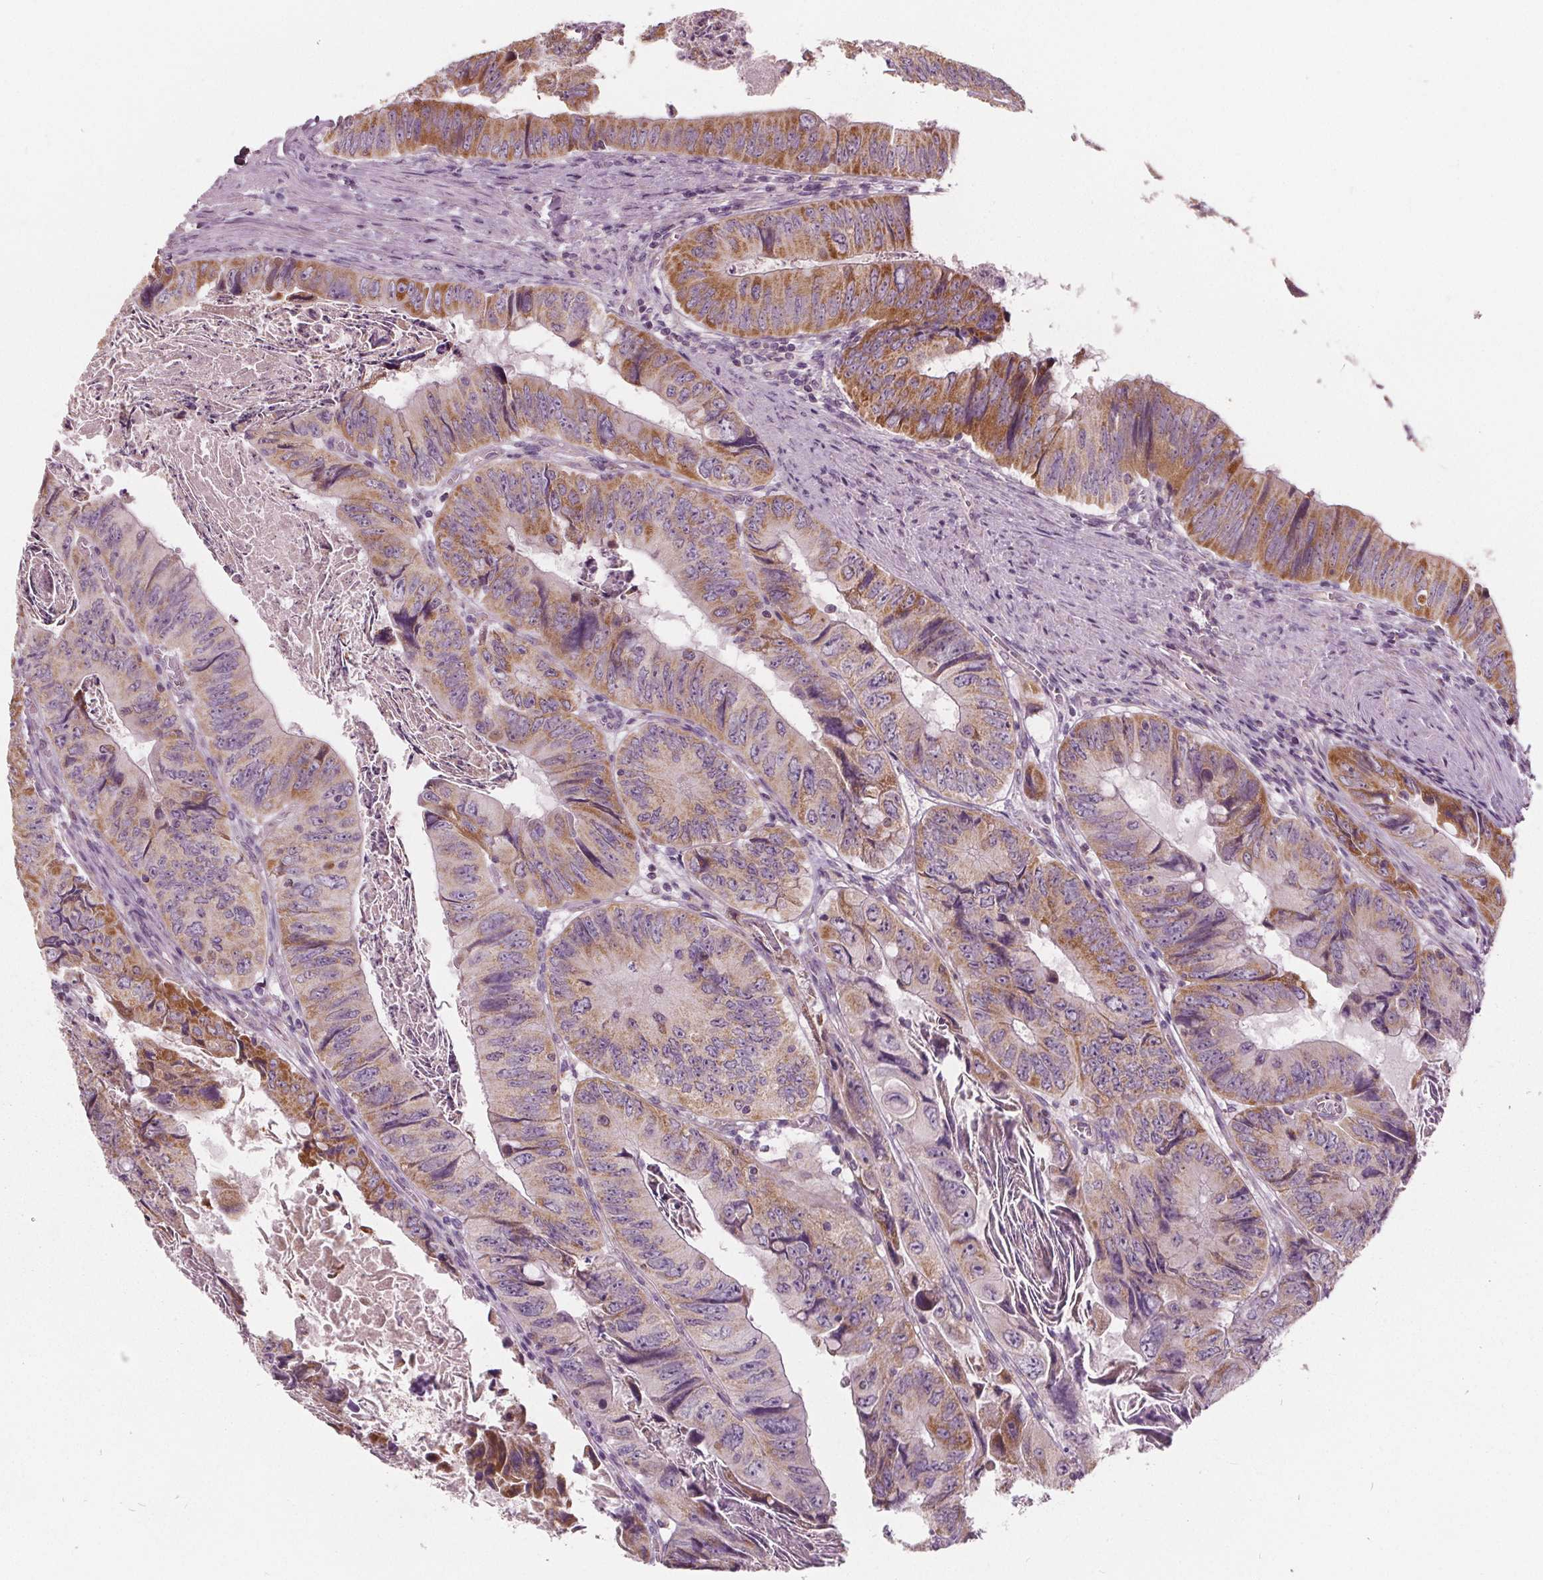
{"staining": {"intensity": "moderate", "quantity": ">75%", "location": "cytoplasmic/membranous"}, "tissue": "colorectal cancer", "cell_type": "Tumor cells", "image_type": "cancer", "snomed": [{"axis": "morphology", "description": "Adenocarcinoma, NOS"}, {"axis": "topography", "description": "Colon"}], "caption": "Immunohistochemical staining of human colorectal adenocarcinoma demonstrates moderate cytoplasmic/membranous protein positivity in about >75% of tumor cells. (DAB (3,3'-diaminobenzidine) = brown stain, brightfield microscopy at high magnification).", "gene": "ECI2", "patient": {"sex": "female", "age": 84}}